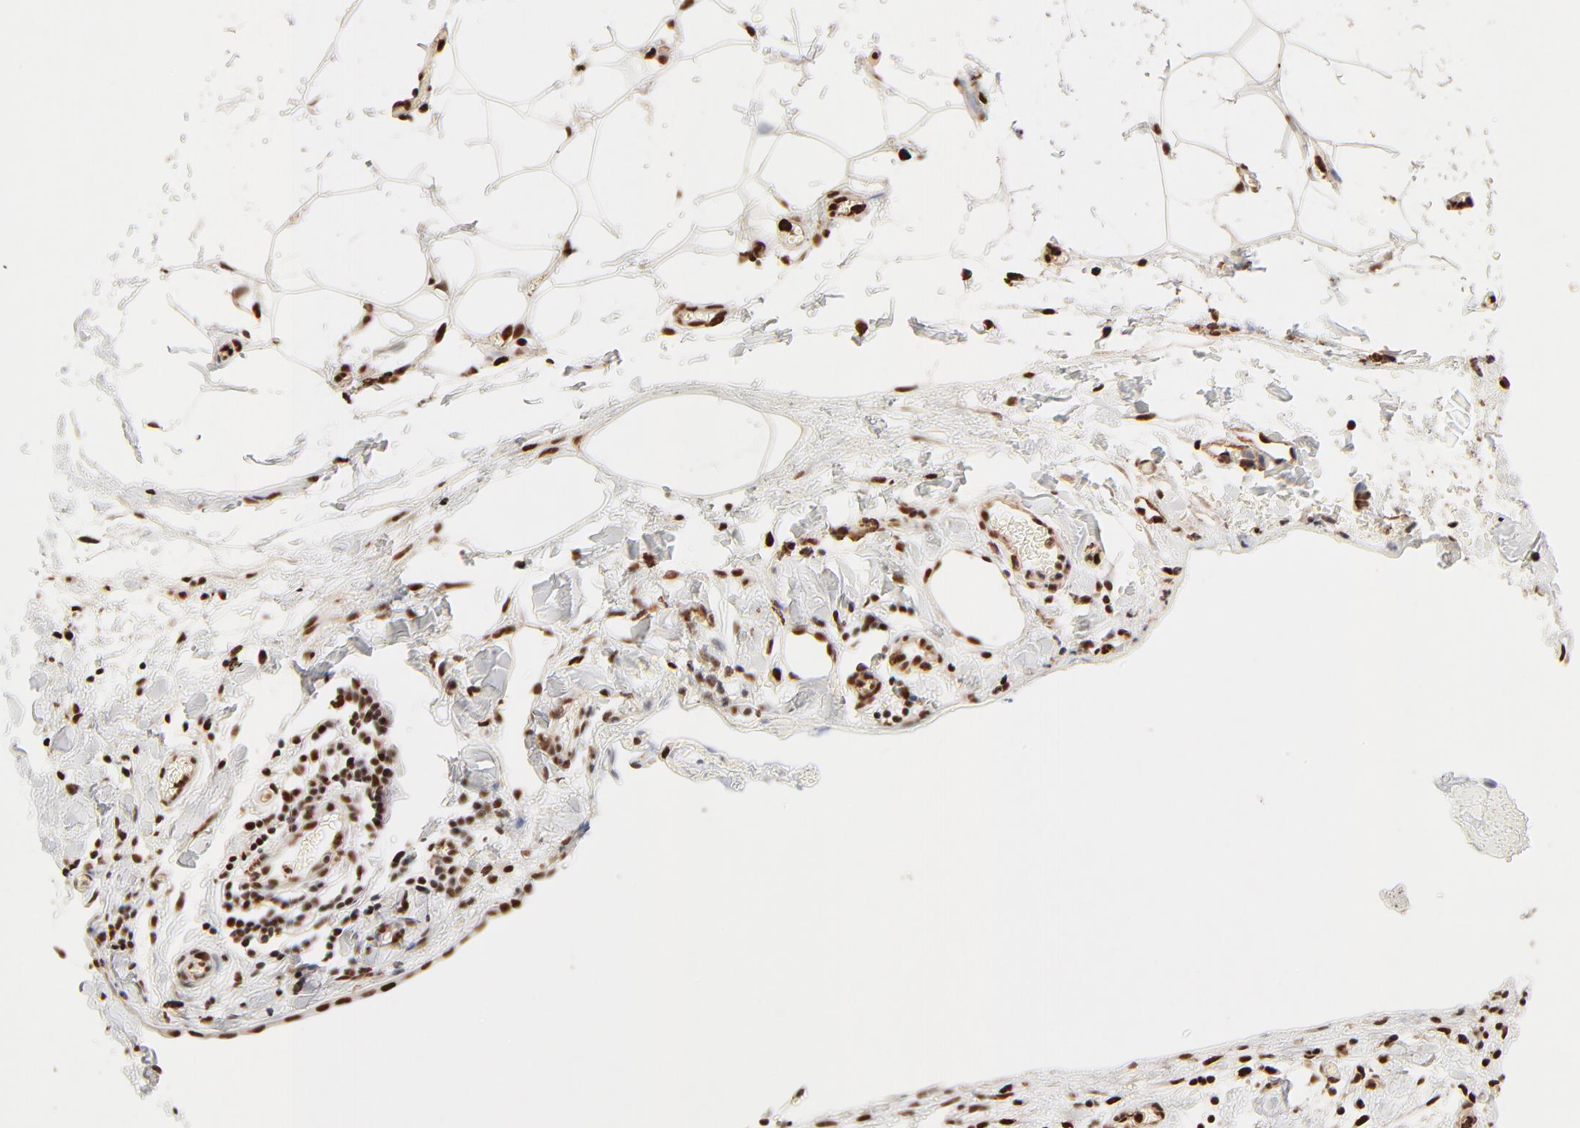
{"staining": {"intensity": "strong", "quantity": ">75%", "location": "nuclear"}, "tissue": "stomach cancer", "cell_type": "Tumor cells", "image_type": "cancer", "snomed": [{"axis": "morphology", "description": "Adenocarcinoma, NOS"}, {"axis": "topography", "description": "Stomach, upper"}], "caption": "The immunohistochemical stain highlights strong nuclear expression in tumor cells of stomach adenocarcinoma tissue.", "gene": "FAM50A", "patient": {"sex": "male", "age": 47}}